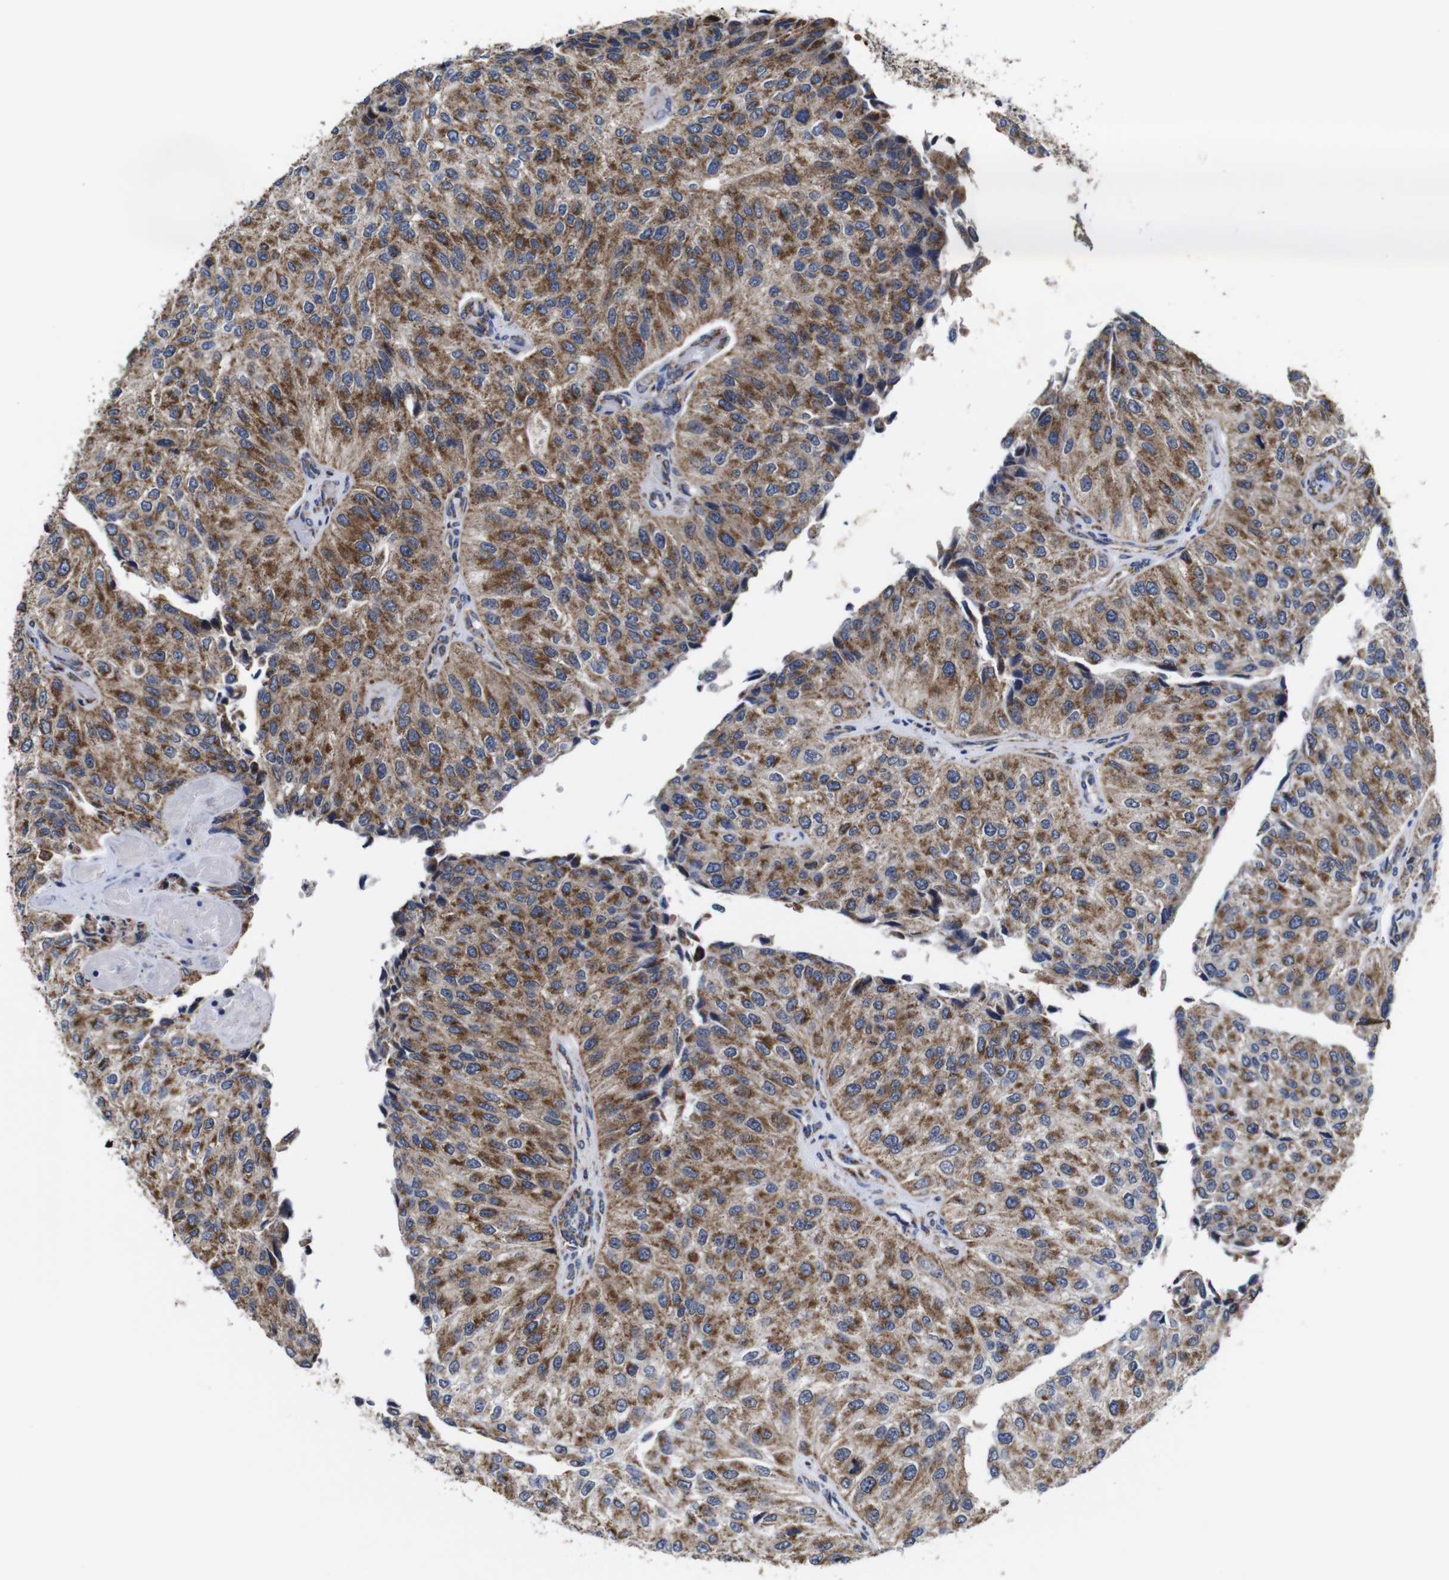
{"staining": {"intensity": "strong", "quantity": ">75%", "location": "cytoplasmic/membranous"}, "tissue": "urothelial cancer", "cell_type": "Tumor cells", "image_type": "cancer", "snomed": [{"axis": "morphology", "description": "Urothelial carcinoma, High grade"}, {"axis": "topography", "description": "Kidney"}, {"axis": "topography", "description": "Urinary bladder"}], "caption": "Urothelial cancer stained with a protein marker displays strong staining in tumor cells.", "gene": "C17orf80", "patient": {"sex": "male", "age": 77}}